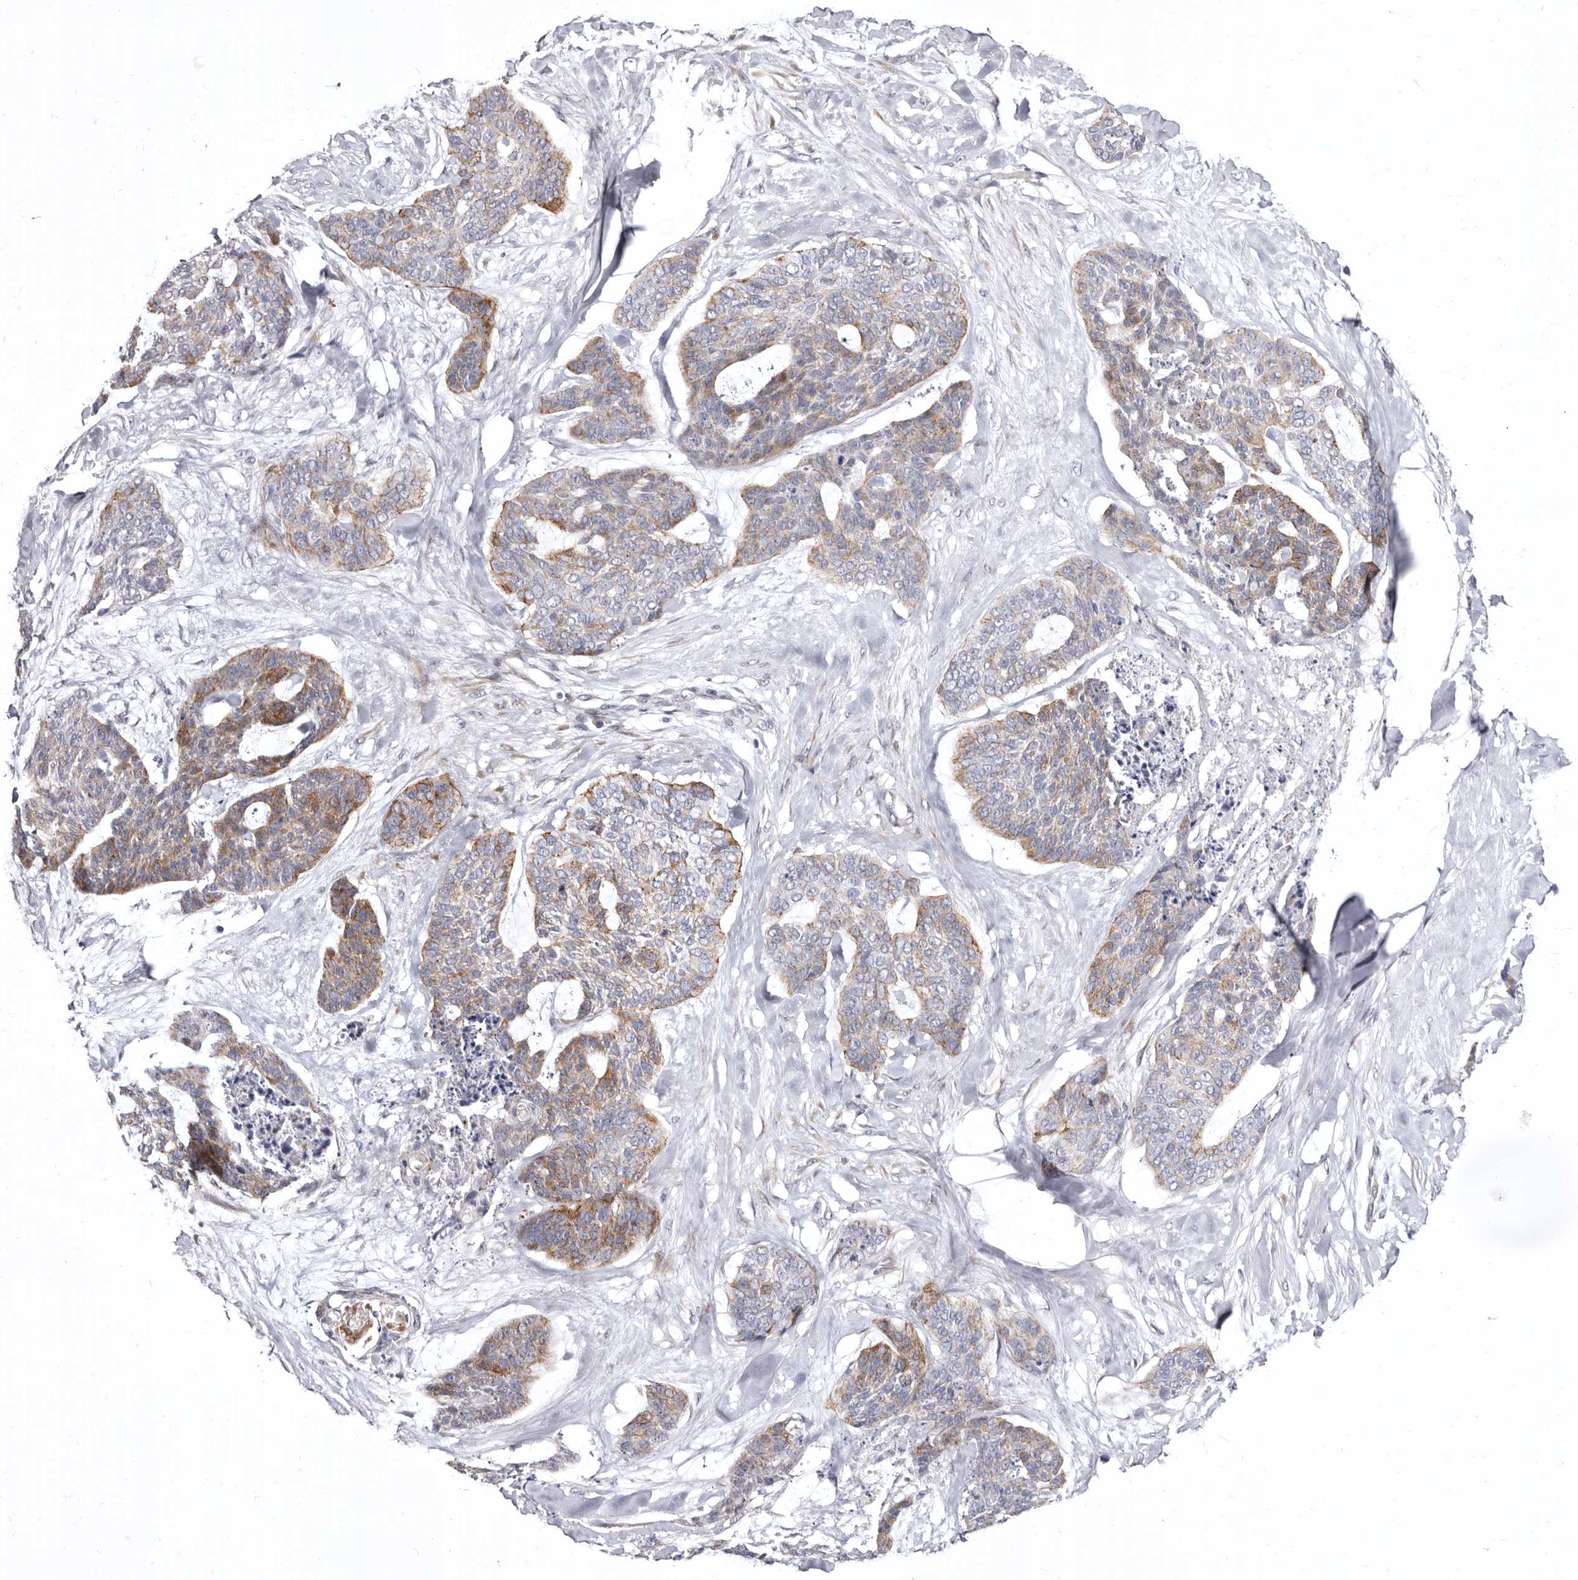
{"staining": {"intensity": "moderate", "quantity": ">75%", "location": "cytoplasmic/membranous"}, "tissue": "skin cancer", "cell_type": "Tumor cells", "image_type": "cancer", "snomed": [{"axis": "morphology", "description": "Basal cell carcinoma"}, {"axis": "topography", "description": "Skin"}], "caption": "Tumor cells reveal medium levels of moderate cytoplasmic/membranous expression in approximately >75% of cells in basal cell carcinoma (skin). (DAB = brown stain, brightfield microscopy at high magnification).", "gene": "AIDA", "patient": {"sex": "female", "age": 64}}